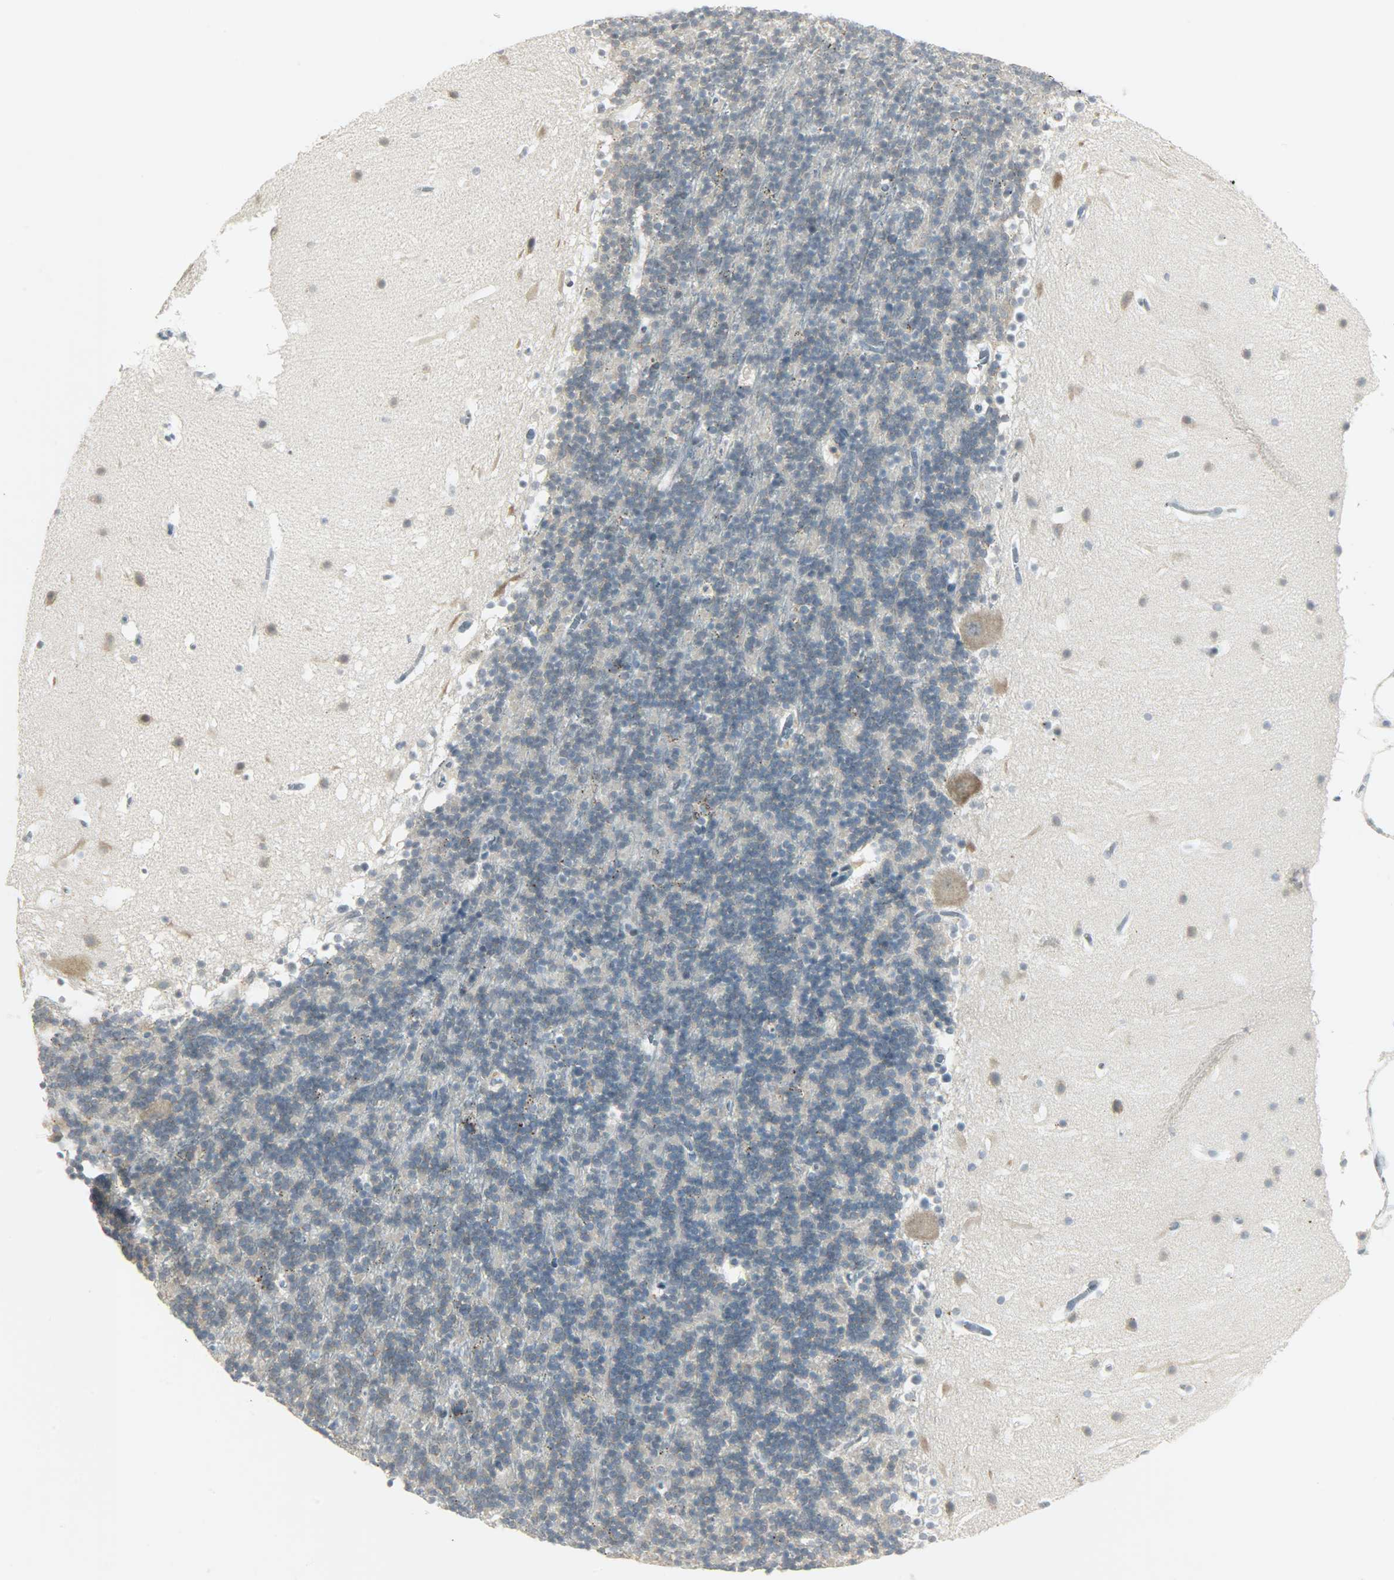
{"staining": {"intensity": "moderate", "quantity": "<25%", "location": "cytoplasmic/membranous"}, "tissue": "cerebellum", "cell_type": "Cells in granular layer", "image_type": "normal", "snomed": [{"axis": "morphology", "description": "Normal tissue, NOS"}, {"axis": "topography", "description": "Cerebellum"}], "caption": "About <25% of cells in granular layer in normal human cerebellum demonstrate moderate cytoplasmic/membranous protein staining as visualized by brown immunohistochemical staining.", "gene": "CD4", "patient": {"sex": "male", "age": 45}}